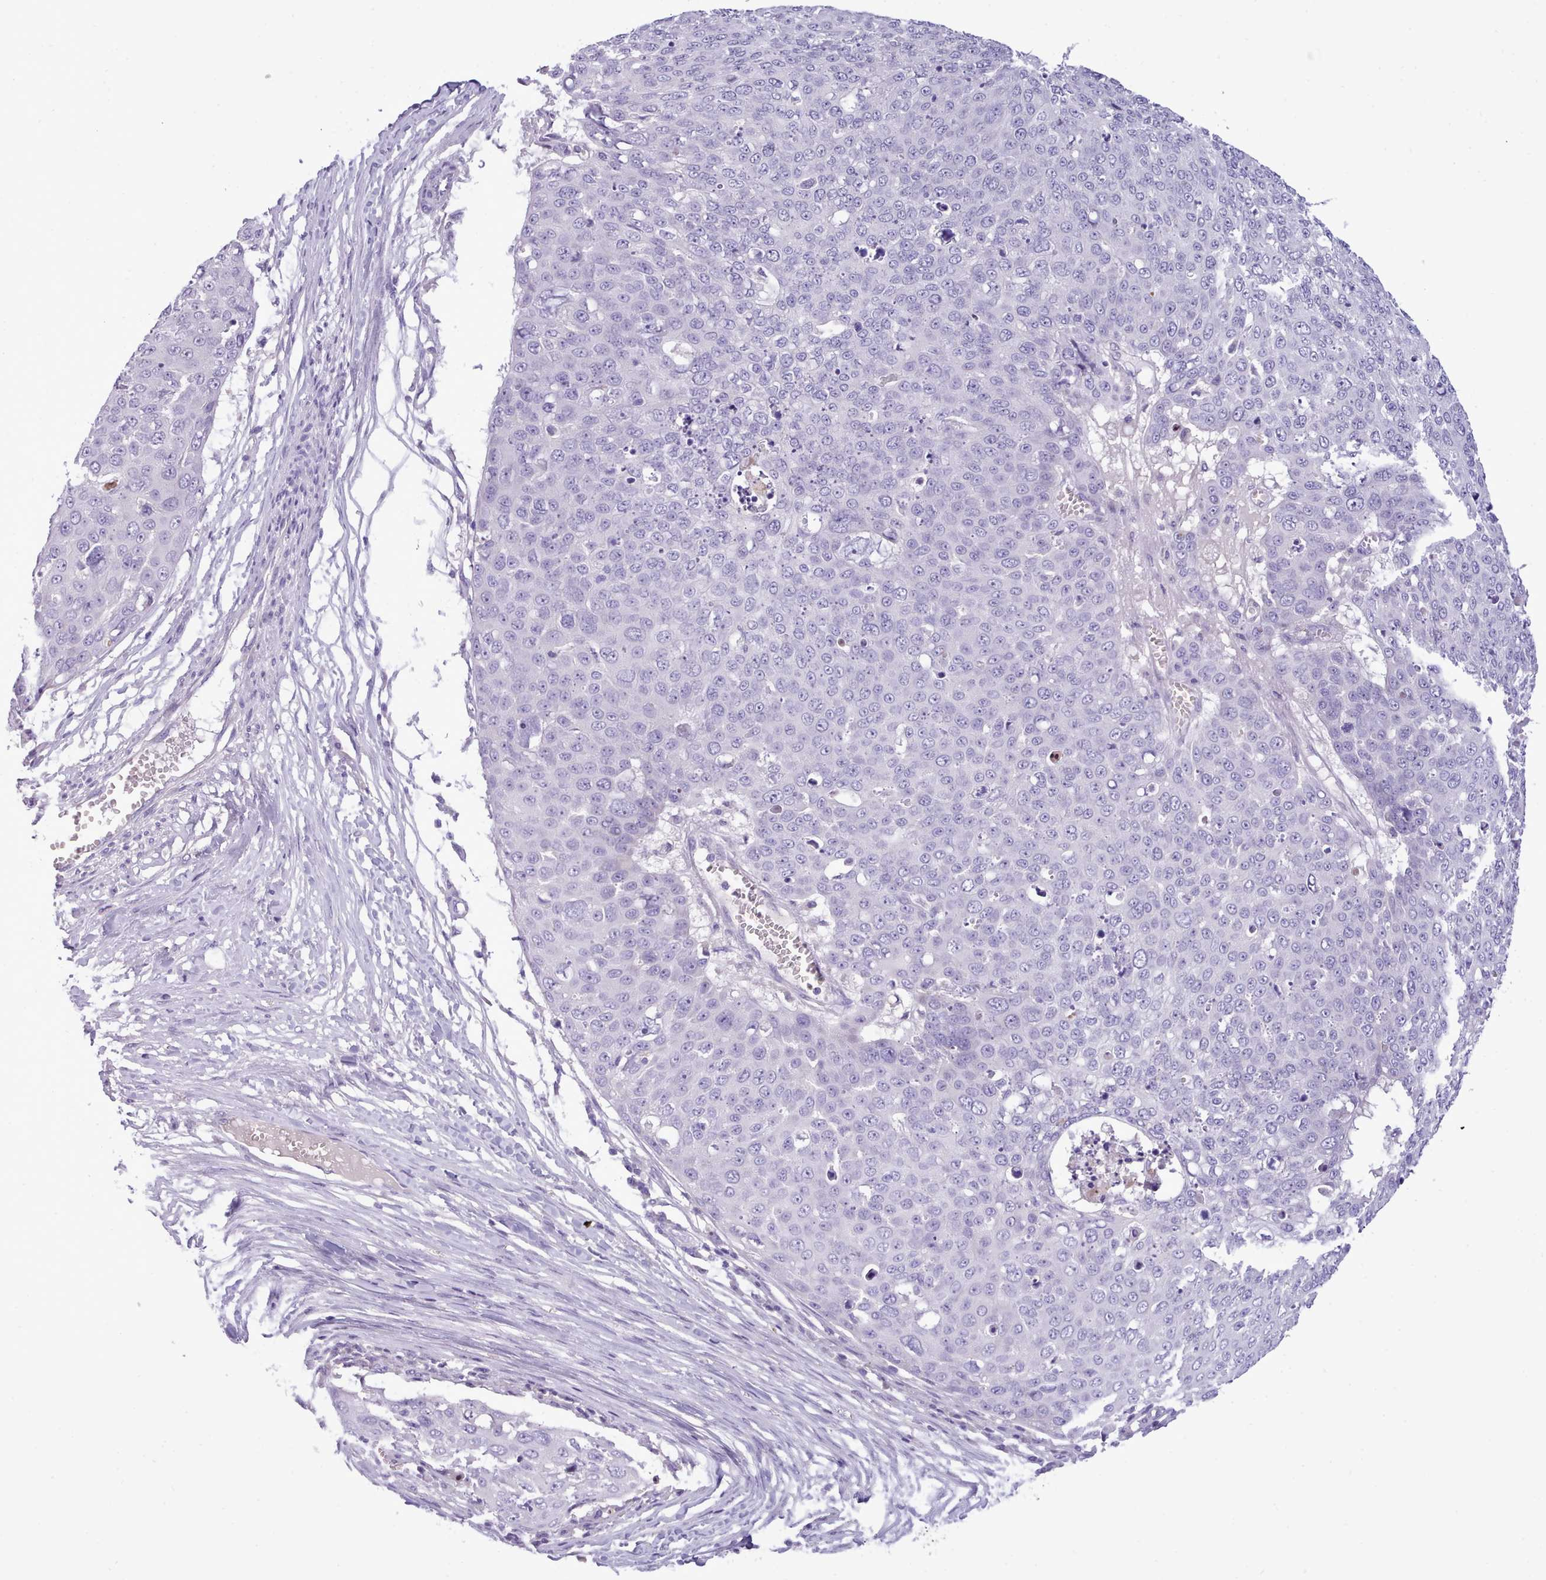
{"staining": {"intensity": "negative", "quantity": "none", "location": "none"}, "tissue": "skin cancer", "cell_type": "Tumor cells", "image_type": "cancer", "snomed": [{"axis": "morphology", "description": "Squamous cell carcinoma, NOS"}, {"axis": "topography", "description": "Skin"}], "caption": "An image of squamous cell carcinoma (skin) stained for a protein shows no brown staining in tumor cells.", "gene": "CYP2A13", "patient": {"sex": "male", "age": 71}}